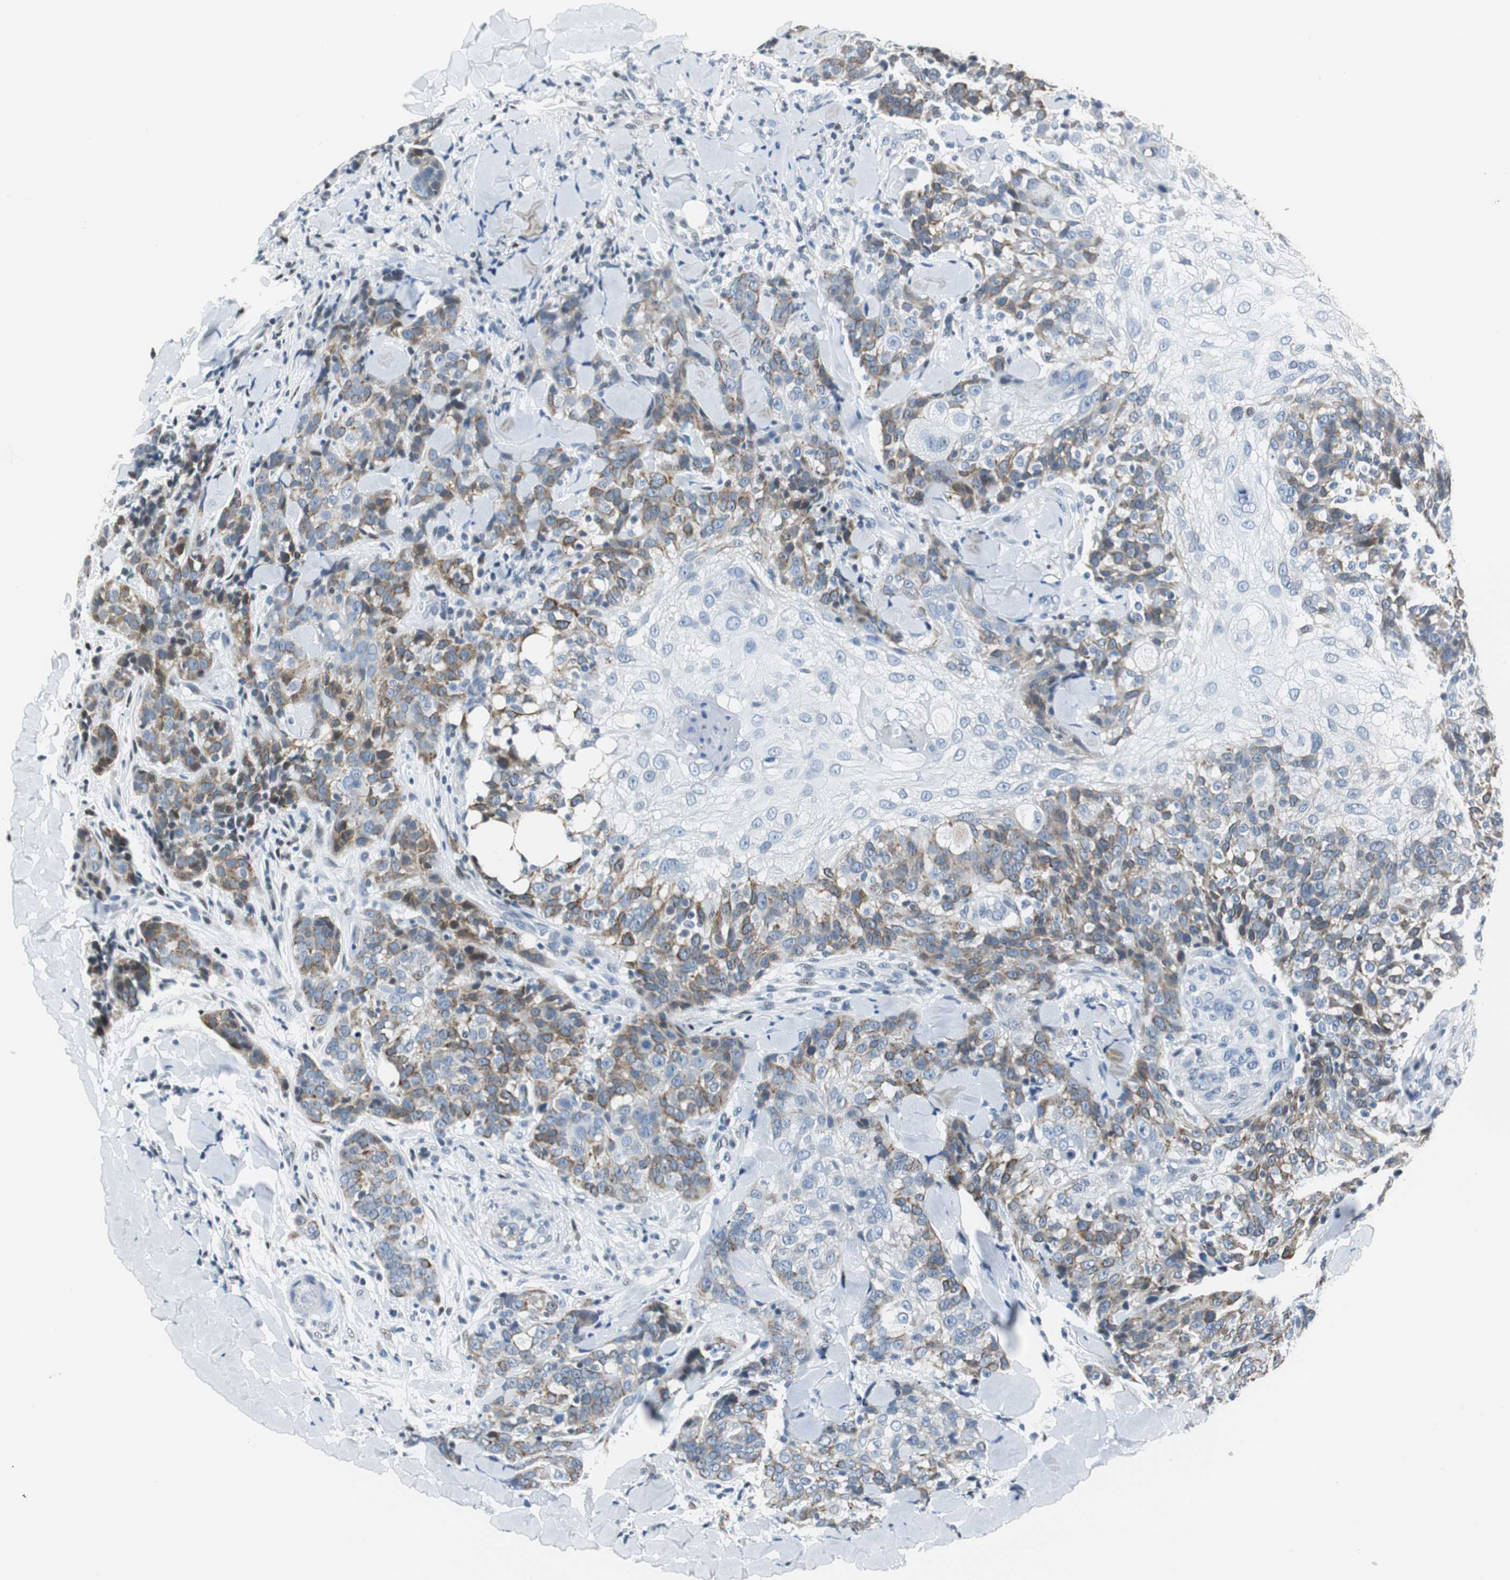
{"staining": {"intensity": "moderate", "quantity": "25%-75%", "location": "cytoplasmic/membranous"}, "tissue": "skin cancer", "cell_type": "Tumor cells", "image_type": "cancer", "snomed": [{"axis": "morphology", "description": "Normal tissue, NOS"}, {"axis": "morphology", "description": "Squamous cell carcinoma, NOS"}, {"axis": "topography", "description": "Skin"}], "caption": "Immunohistochemistry (IHC) staining of skin cancer (squamous cell carcinoma), which shows medium levels of moderate cytoplasmic/membranous expression in approximately 25%-75% of tumor cells indicating moderate cytoplasmic/membranous protein expression. The staining was performed using DAB (brown) for protein detection and nuclei were counterstained in hematoxylin (blue).", "gene": "HCFC2", "patient": {"sex": "female", "age": 83}}